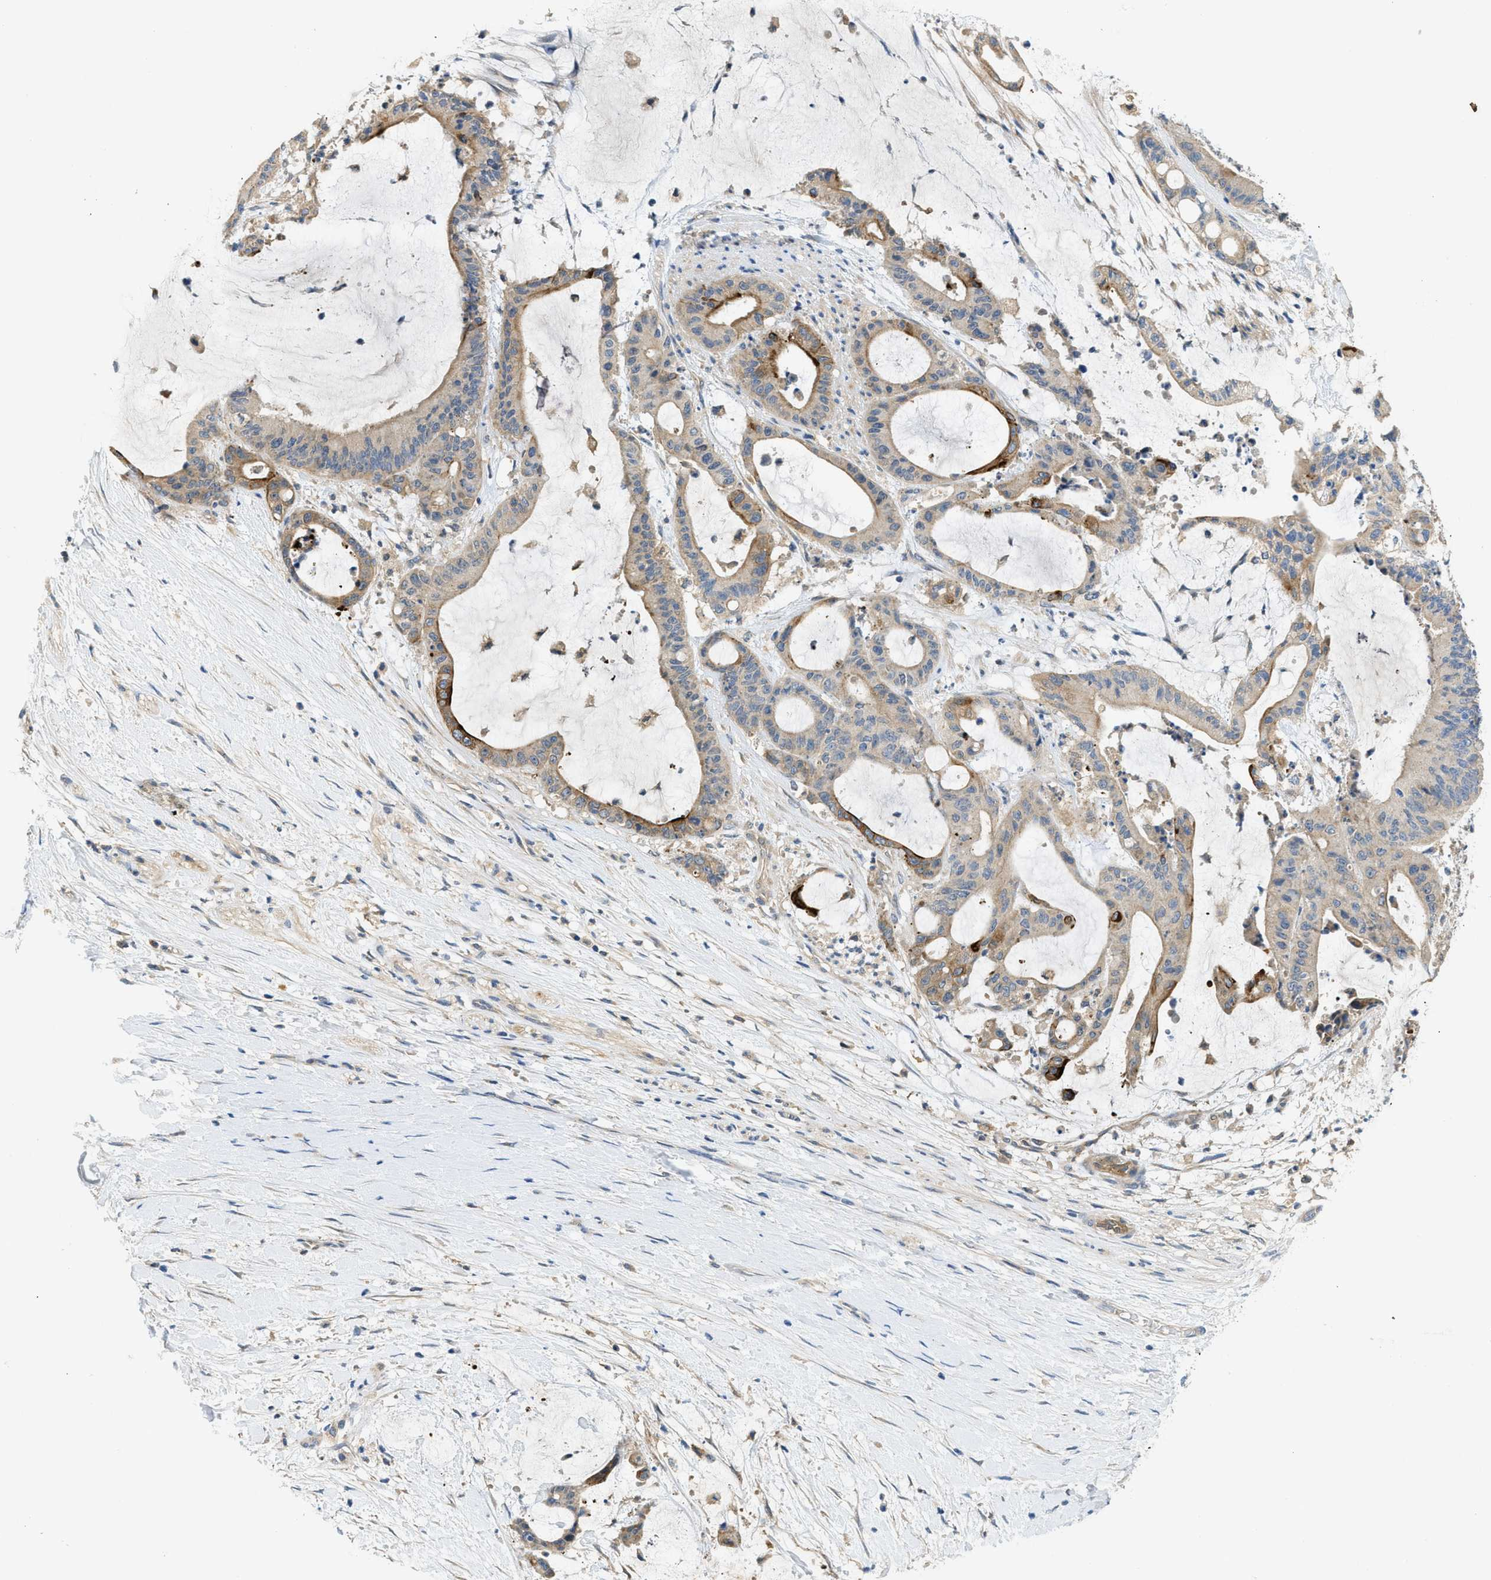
{"staining": {"intensity": "strong", "quantity": "<25%", "location": "cytoplasmic/membranous"}, "tissue": "liver cancer", "cell_type": "Tumor cells", "image_type": "cancer", "snomed": [{"axis": "morphology", "description": "Cholangiocarcinoma"}, {"axis": "topography", "description": "Liver"}], "caption": "Brown immunohistochemical staining in human liver cholangiocarcinoma exhibits strong cytoplasmic/membranous positivity in about <25% of tumor cells. (Brightfield microscopy of DAB IHC at high magnification).", "gene": "RIPK2", "patient": {"sex": "female", "age": 73}}